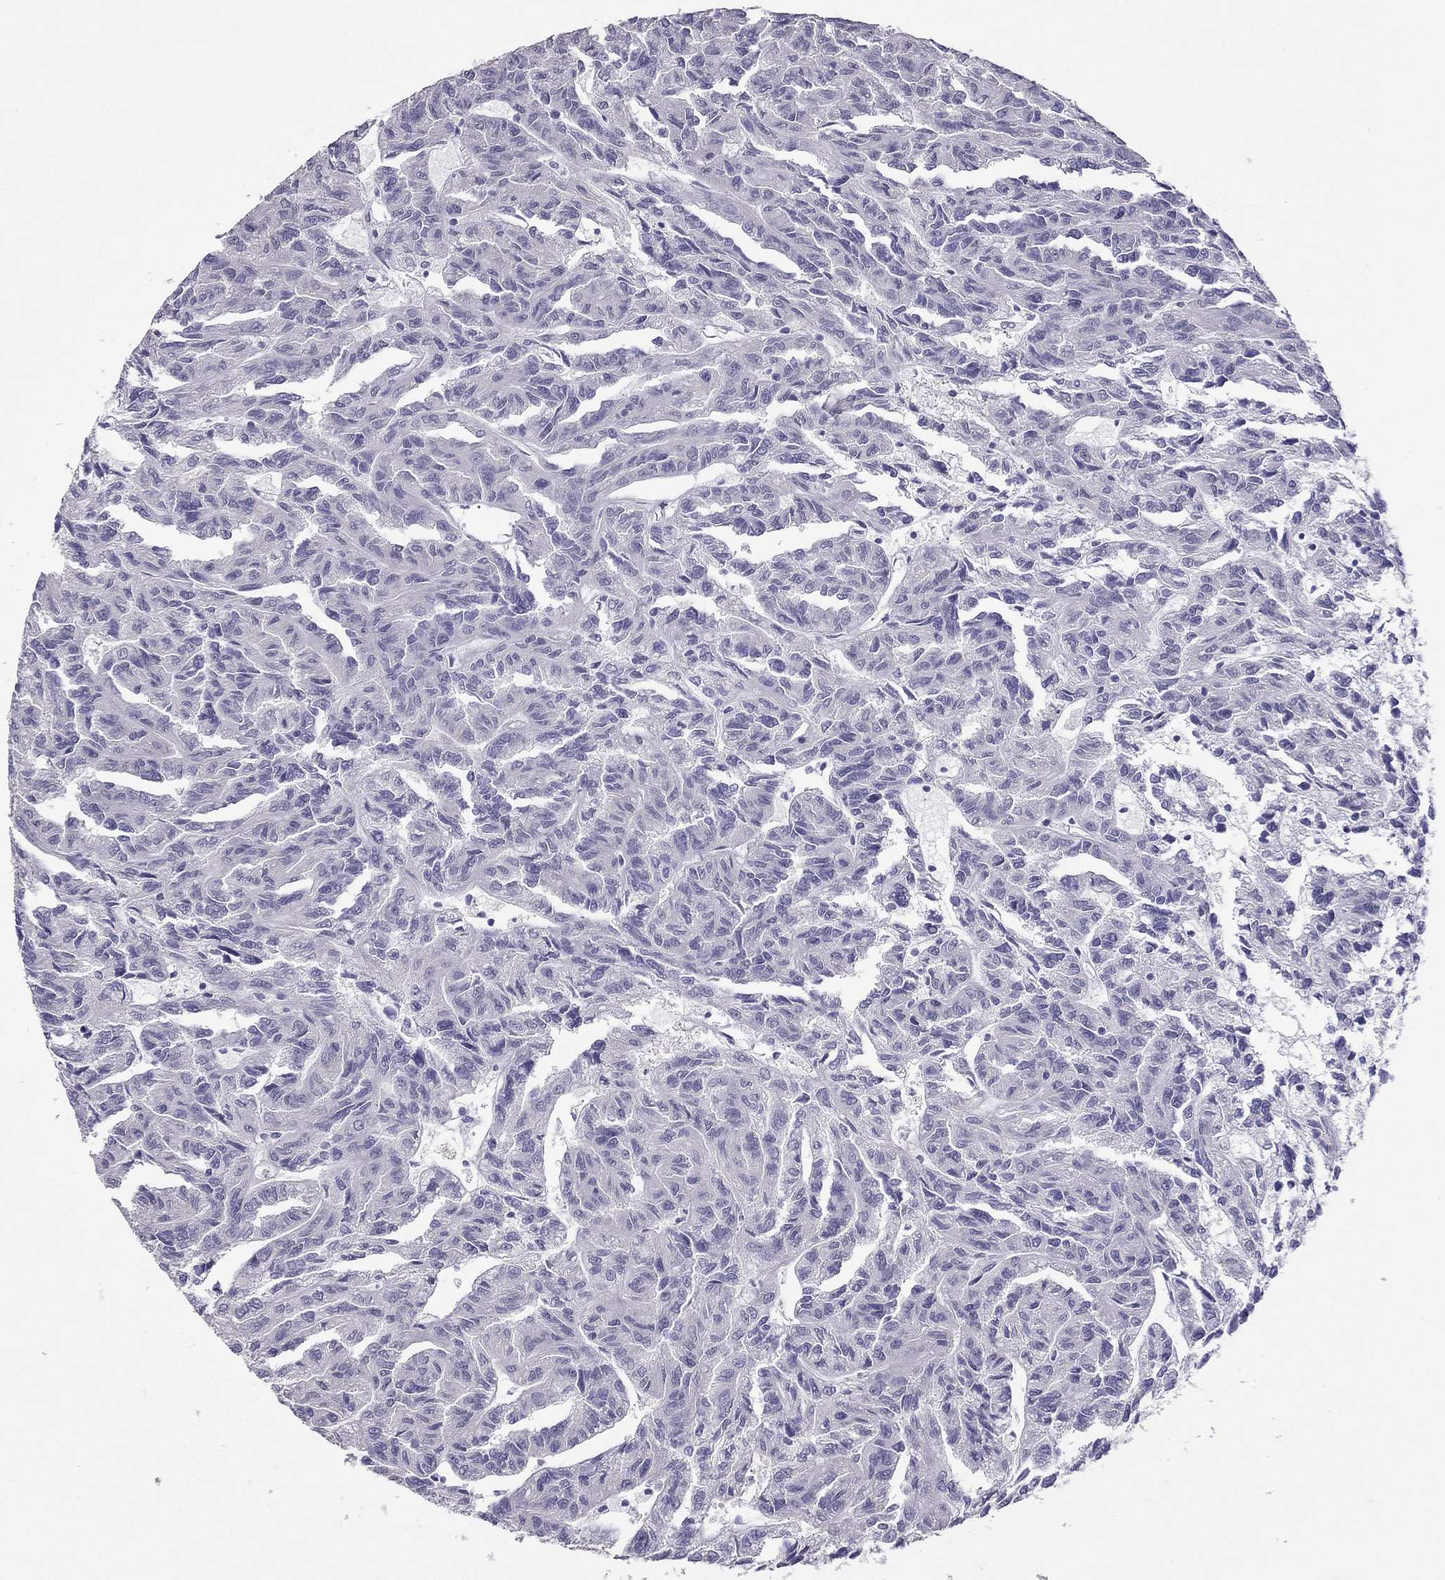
{"staining": {"intensity": "negative", "quantity": "none", "location": "none"}, "tissue": "renal cancer", "cell_type": "Tumor cells", "image_type": "cancer", "snomed": [{"axis": "morphology", "description": "Adenocarcinoma, NOS"}, {"axis": "topography", "description": "Kidney"}], "caption": "Tumor cells are negative for brown protein staining in adenocarcinoma (renal).", "gene": "PDE6A", "patient": {"sex": "male", "age": 79}}